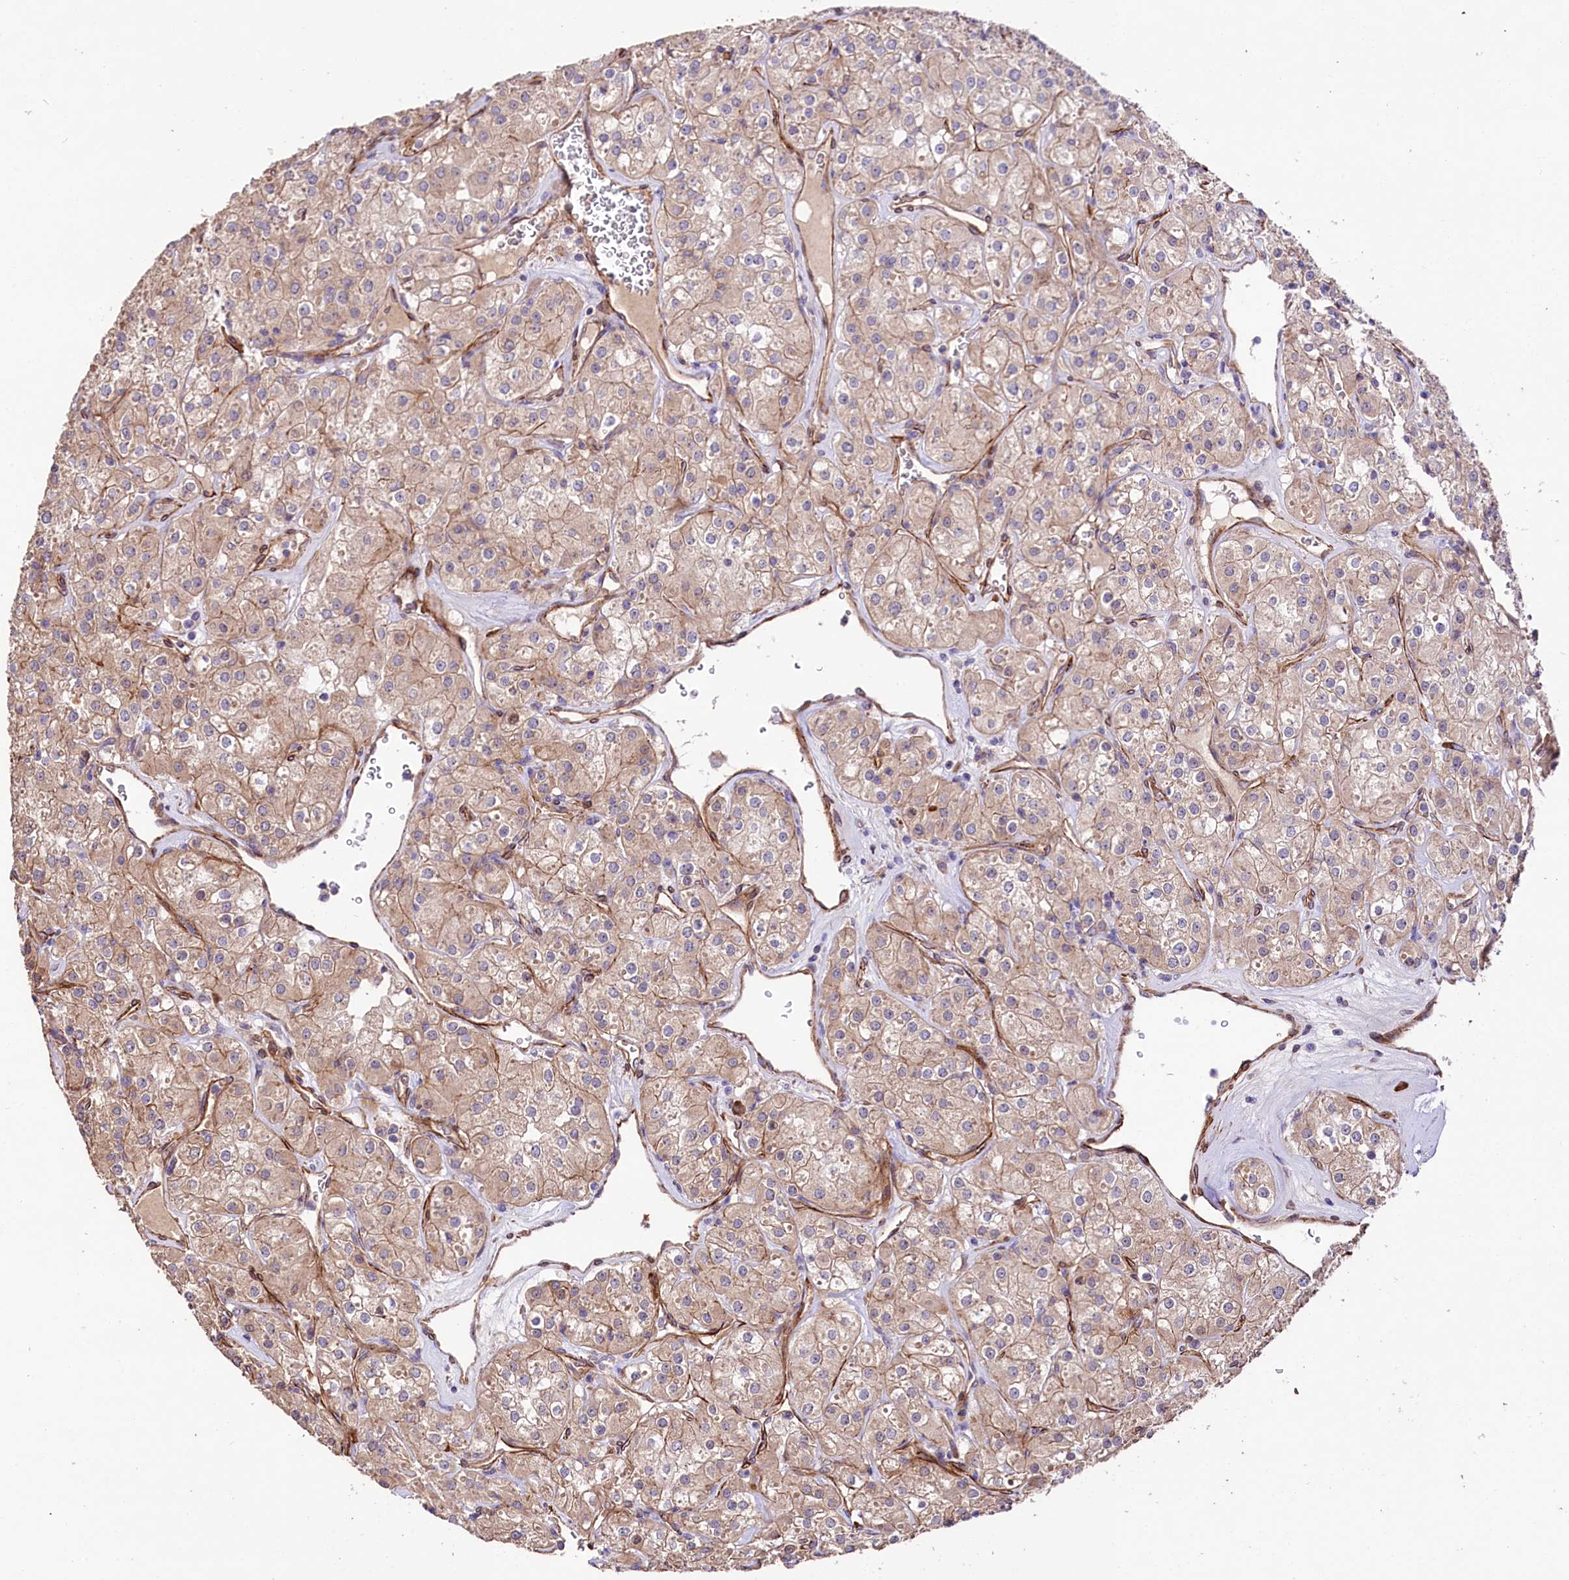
{"staining": {"intensity": "weak", "quantity": ">75%", "location": "cytoplasmic/membranous"}, "tissue": "renal cancer", "cell_type": "Tumor cells", "image_type": "cancer", "snomed": [{"axis": "morphology", "description": "Adenocarcinoma, NOS"}, {"axis": "topography", "description": "Kidney"}], "caption": "Human renal cancer stained with a protein marker shows weak staining in tumor cells.", "gene": "SPATS2", "patient": {"sex": "male", "age": 77}}